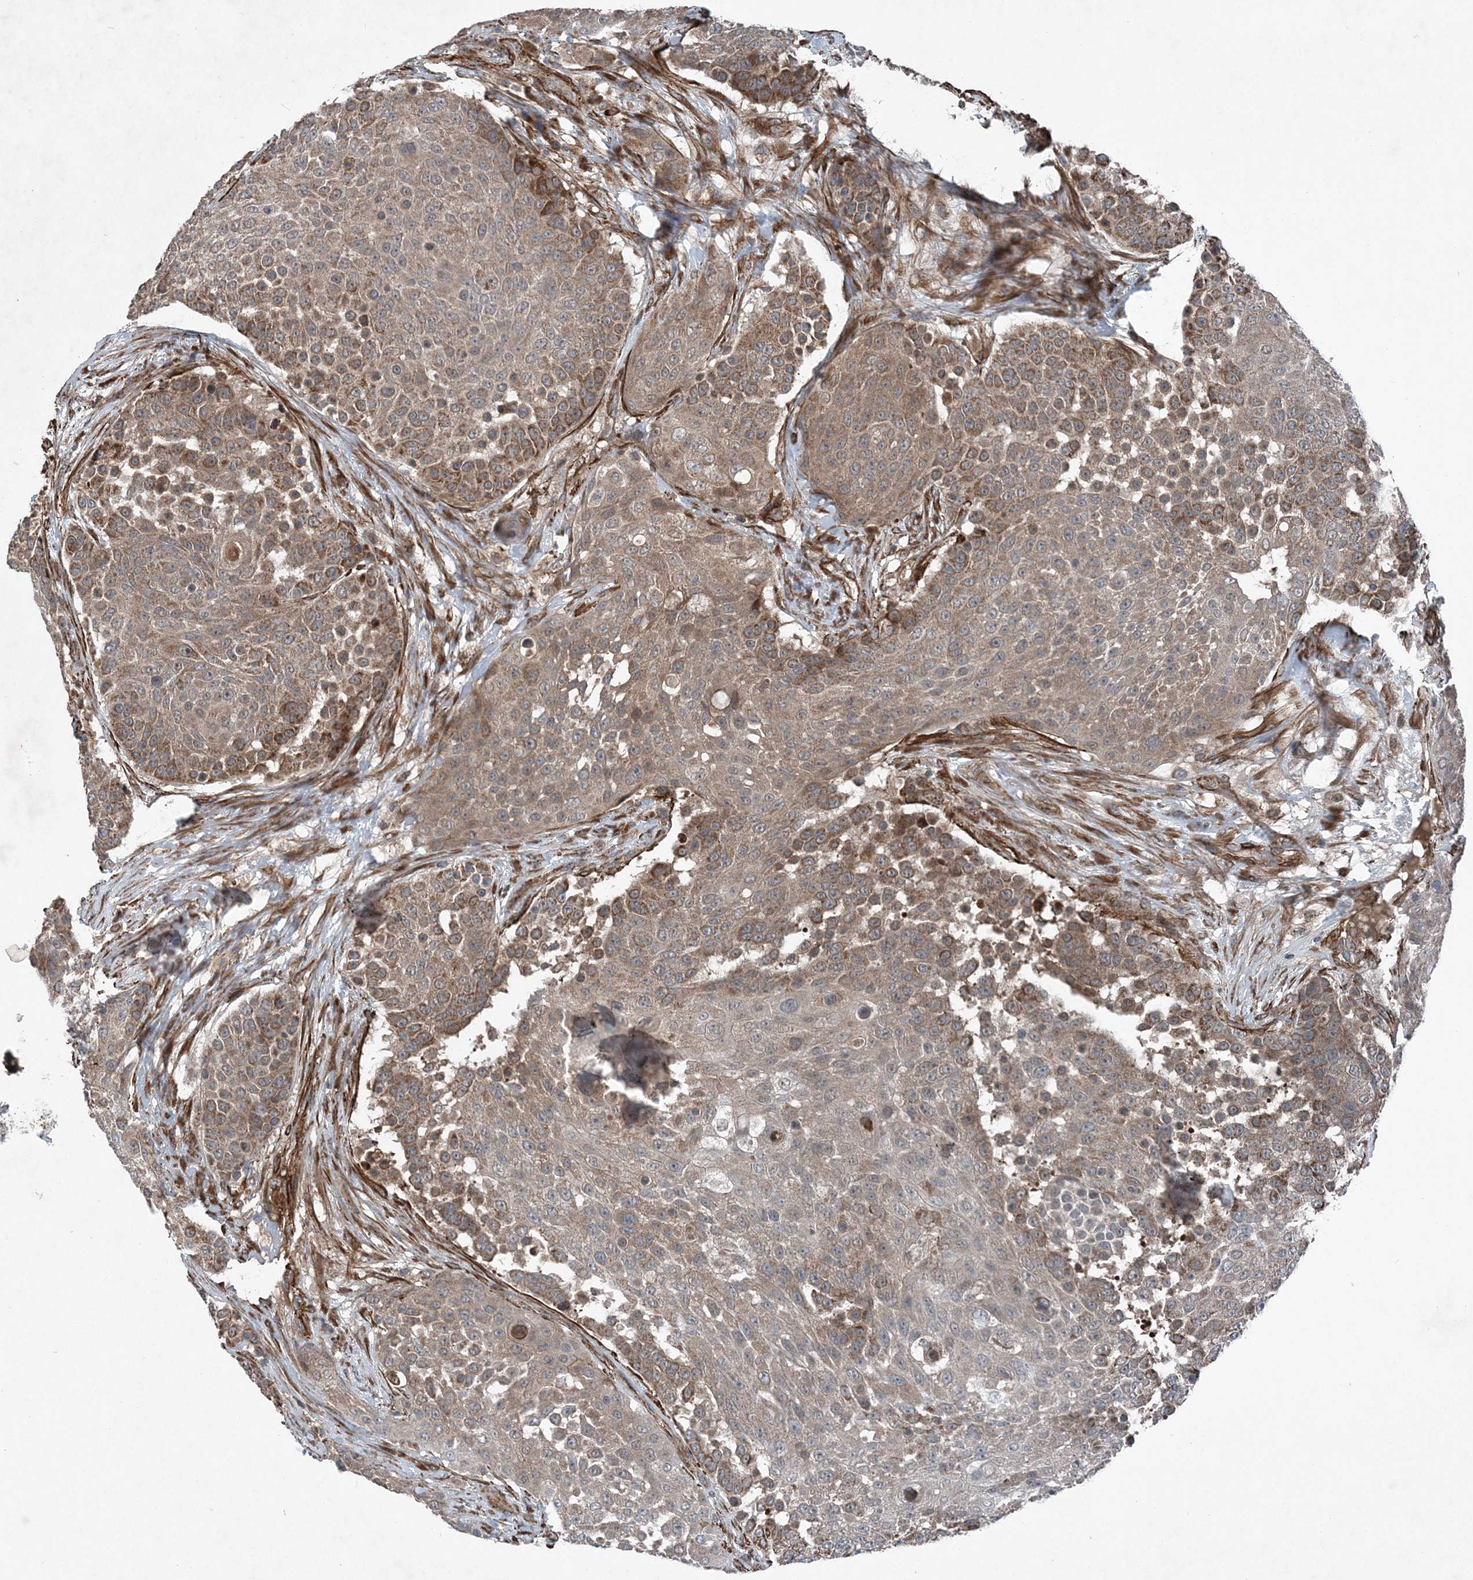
{"staining": {"intensity": "moderate", "quantity": "25%-75%", "location": "cytoplasmic/membranous"}, "tissue": "urothelial cancer", "cell_type": "Tumor cells", "image_type": "cancer", "snomed": [{"axis": "morphology", "description": "Urothelial carcinoma, High grade"}, {"axis": "topography", "description": "Urinary bladder"}], "caption": "The image shows staining of high-grade urothelial carcinoma, revealing moderate cytoplasmic/membranous protein positivity (brown color) within tumor cells.", "gene": "NDUFA2", "patient": {"sex": "female", "age": 63}}